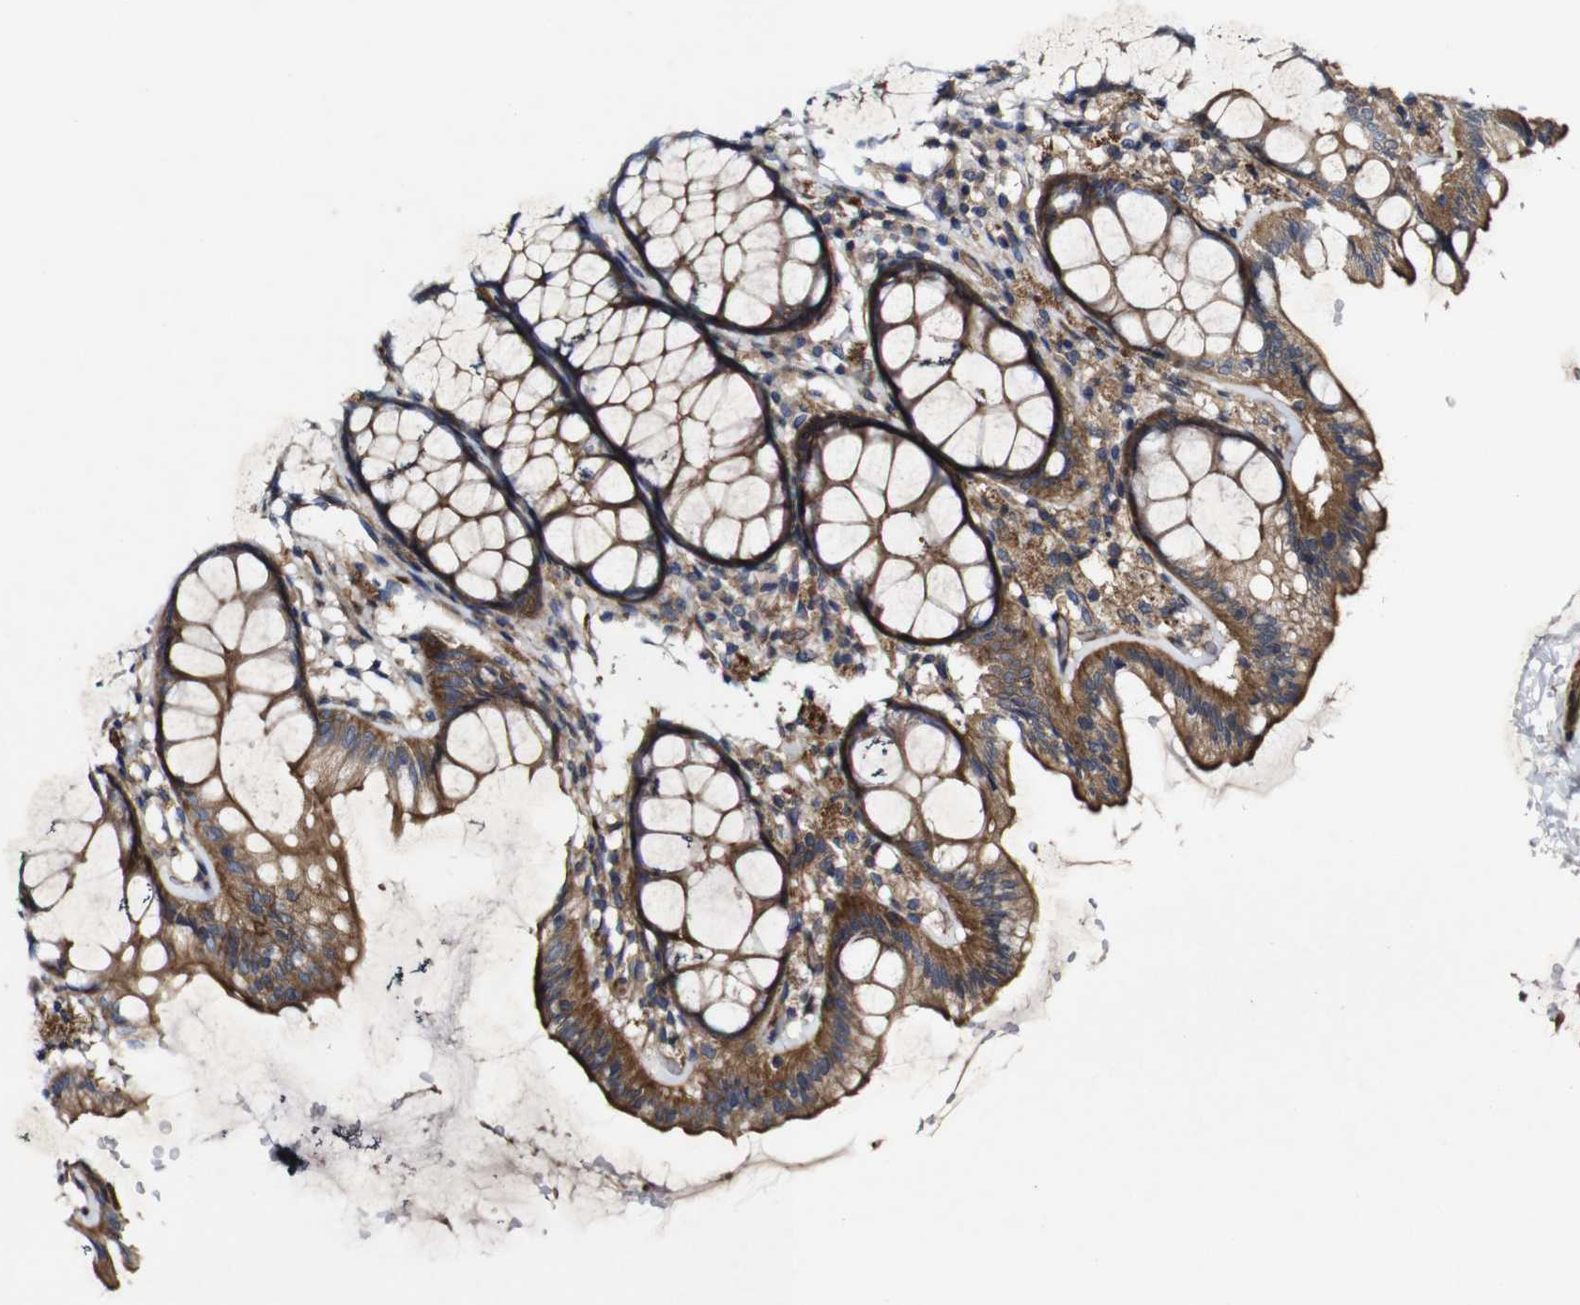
{"staining": {"intensity": "moderate", "quantity": ">75%", "location": "cytoplasmic/membranous"}, "tissue": "colon", "cell_type": "Endothelial cells", "image_type": "normal", "snomed": [{"axis": "morphology", "description": "Normal tissue, NOS"}, {"axis": "topography", "description": "Colon"}], "caption": "A high-resolution photomicrograph shows immunohistochemistry (IHC) staining of normal colon, which displays moderate cytoplasmic/membranous positivity in about >75% of endothelial cells. (Brightfield microscopy of DAB IHC at high magnification).", "gene": "GSDME", "patient": {"sex": "female", "age": 55}}